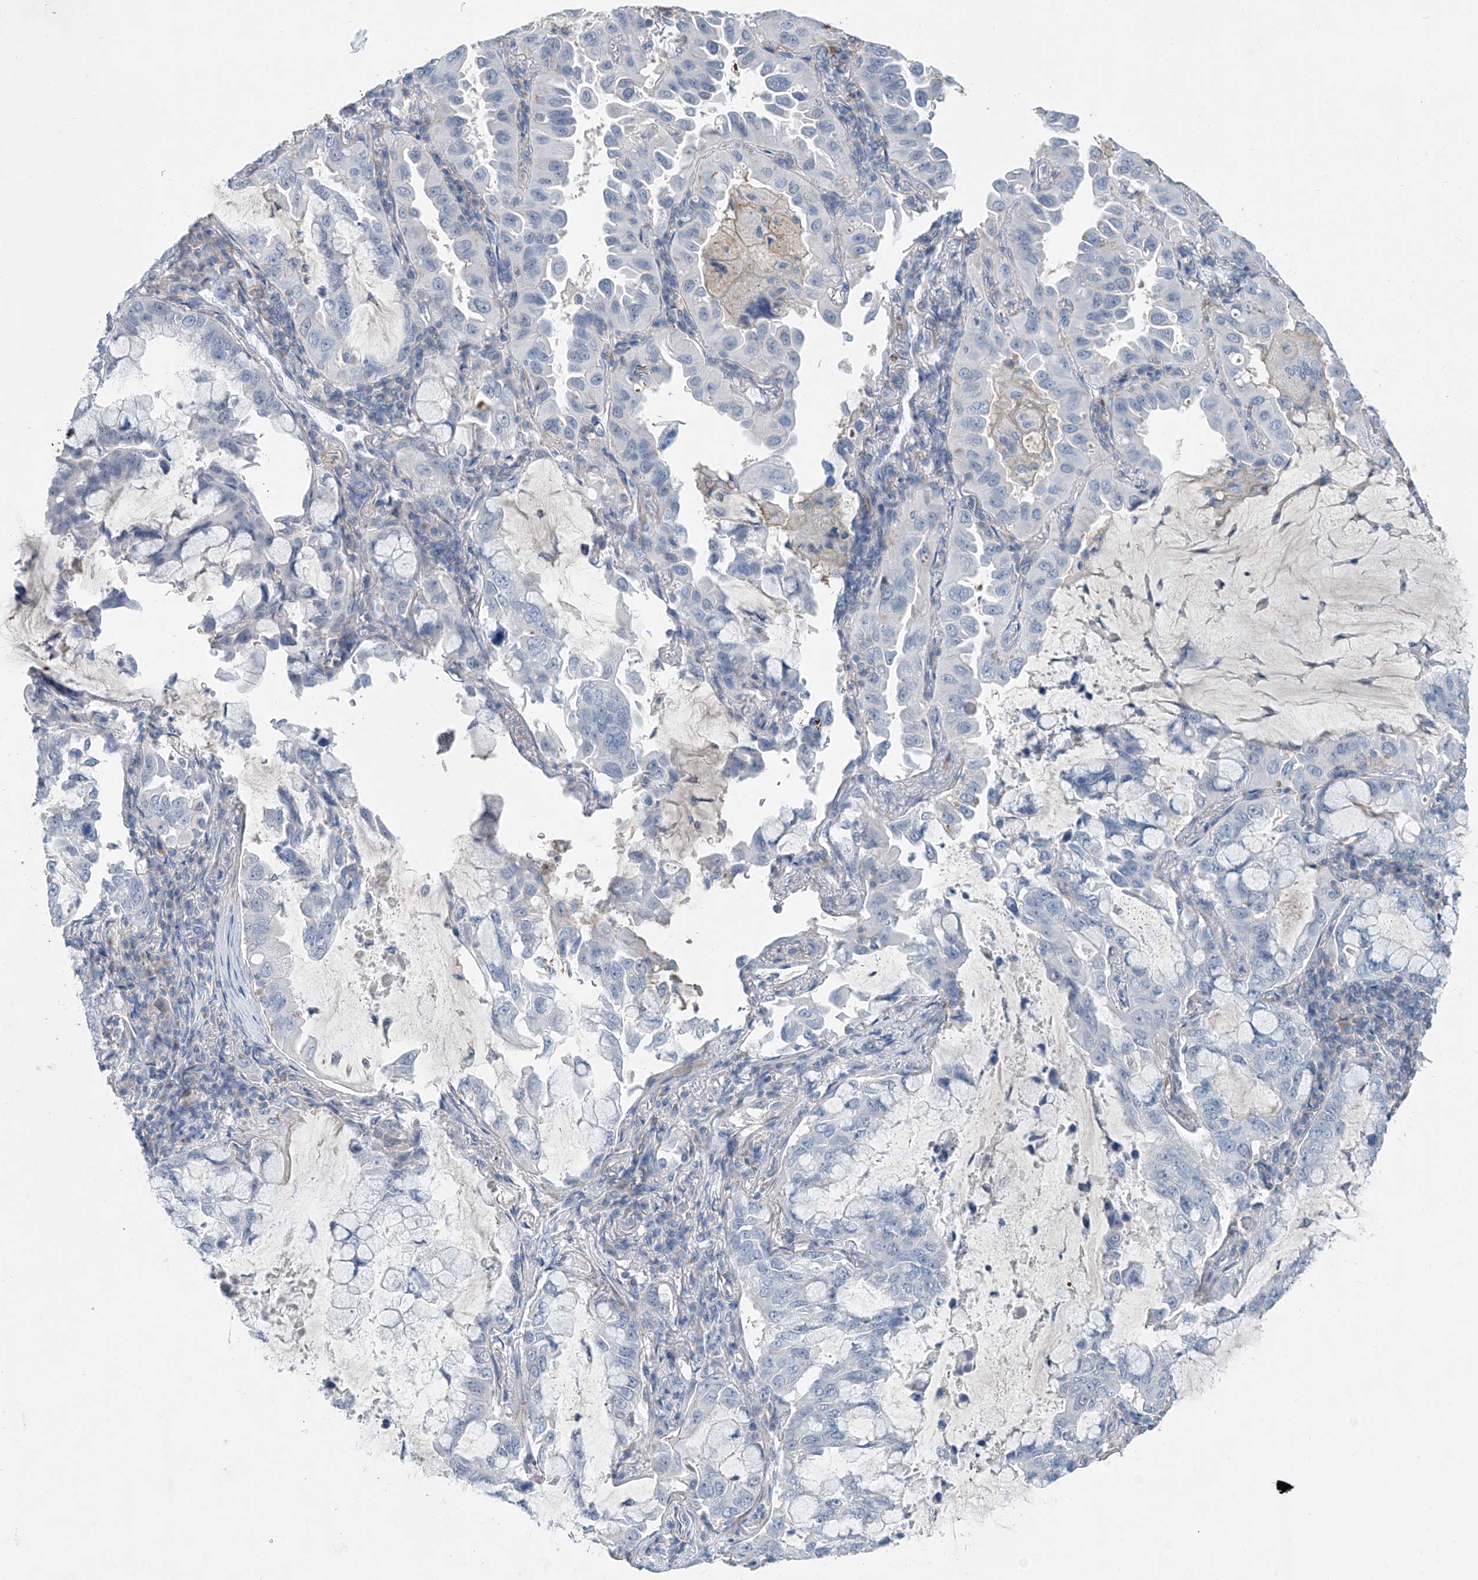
{"staining": {"intensity": "negative", "quantity": "none", "location": "none"}, "tissue": "lung cancer", "cell_type": "Tumor cells", "image_type": "cancer", "snomed": [{"axis": "morphology", "description": "Adenocarcinoma, NOS"}, {"axis": "topography", "description": "Lung"}], "caption": "The image shows no significant positivity in tumor cells of lung cancer (adenocarcinoma).", "gene": "ANKRD34A", "patient": {"sex": "male", "age": 64}}